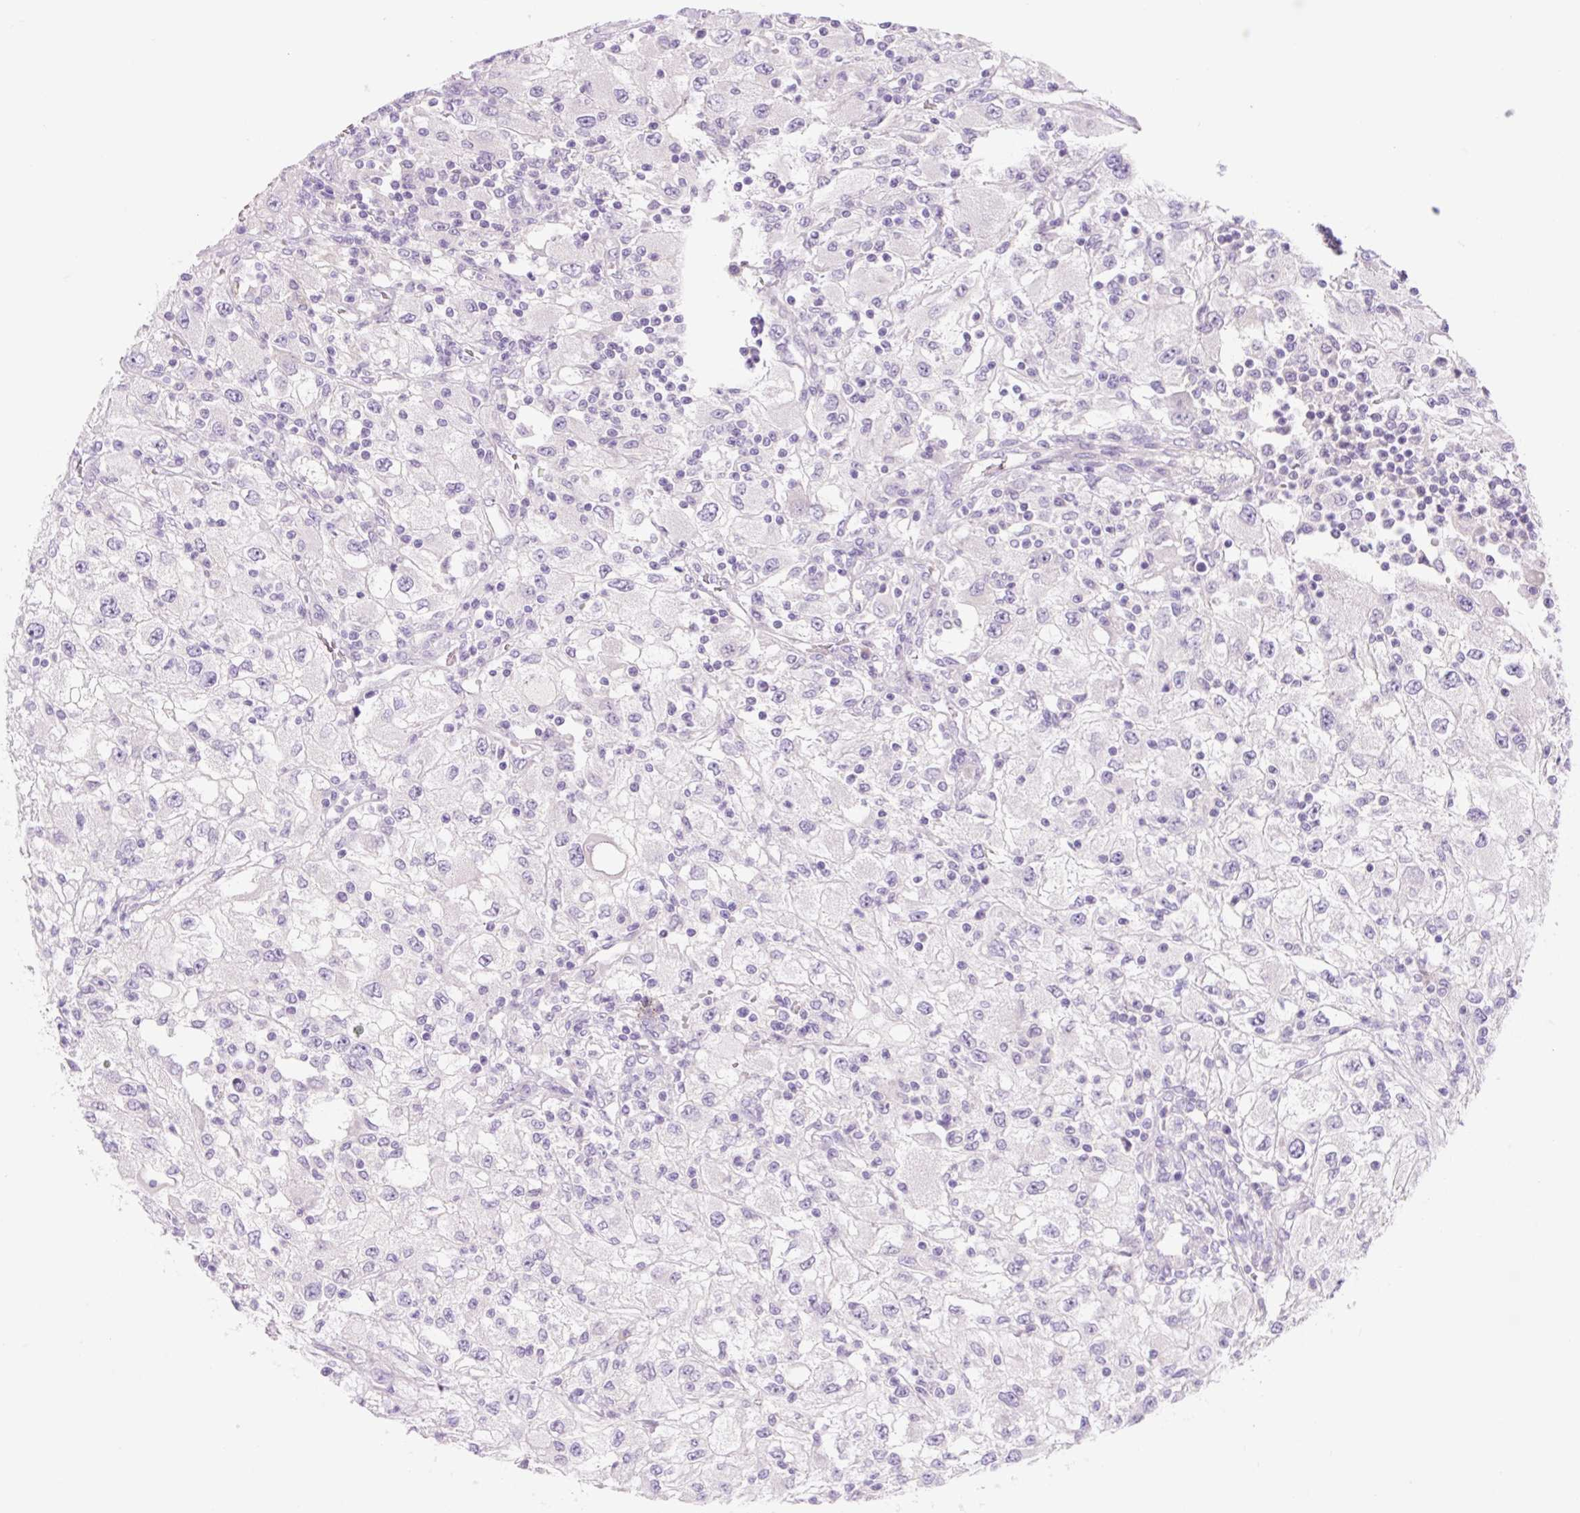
{"staining": {"intensity": "negative", "quantity": "none", "location": "none"}, "tissue": "renal cancer", "cell_type": "Tumor cells", "image_type": "cancer", "snomed": [{"axis": "morphology", "description": "Adenocarcinoma, NOS"}, {"axis": "topography", "description": "Kidney"}], "caption": "There is no significant positivity in tumor cells of renal adenocarcinoma.", "gene": "CELF6", "patient": {"sex": "female", "age": 67}}